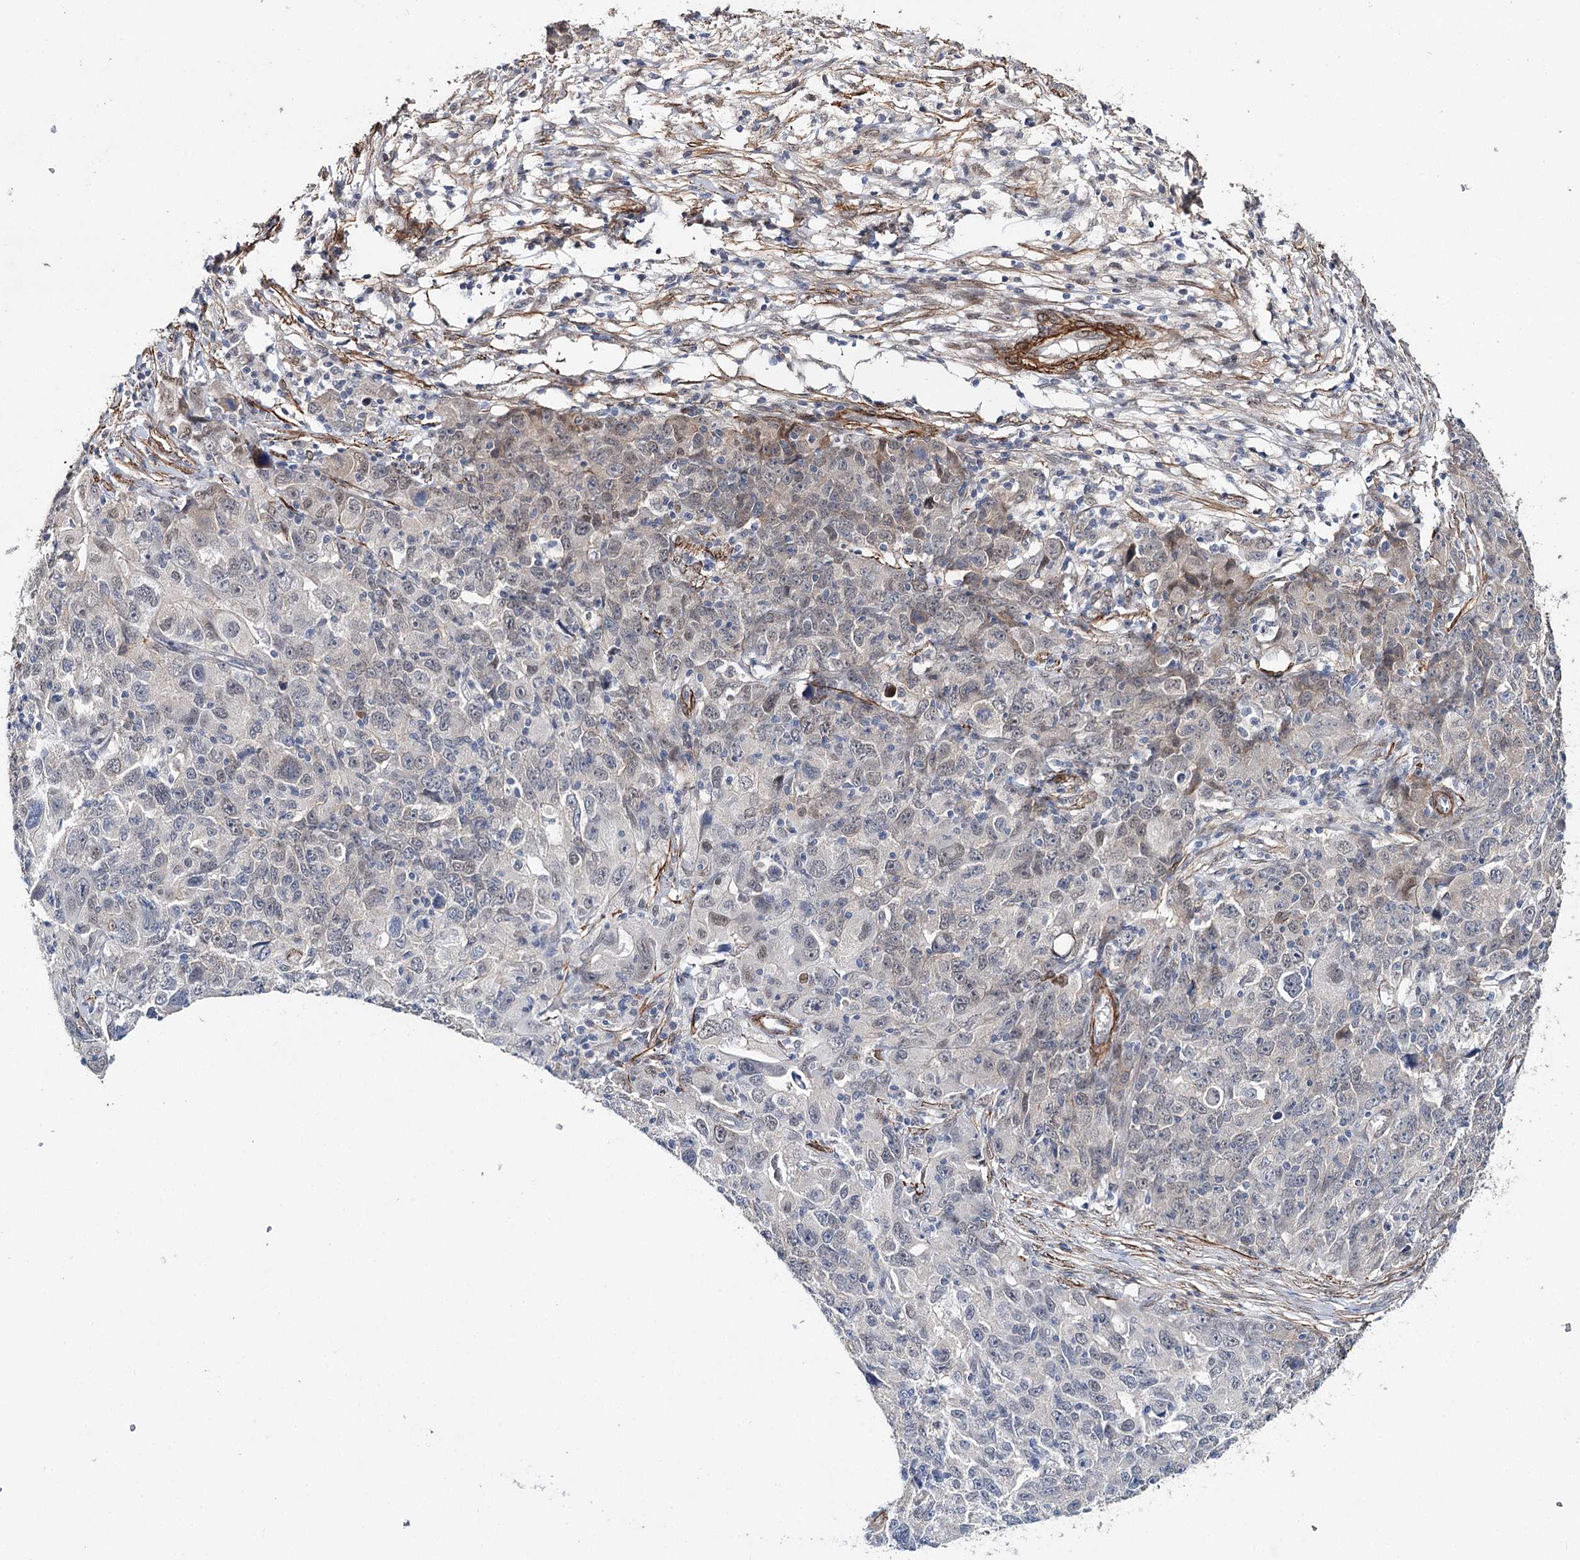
{"staining": {"intensity": "negative", "quantity": "none", "location": "none"}, "tissue": "ovarian cancer", "cell_type": "Tumor cells", "image_type": "cancer", "snomed": [{"axis": "morphology", "description": "Carcinoma, endometroid"}, {"axis": "topography", "description": "Ovary"}], "caption": "A high-resolution micrograph shows immunohistochemistry staining of ovarian cancer, which demonstrates no significant expression in tumor cells.", "gene": "CFAP46", "patient": {"sex": "female", "age": 42}}